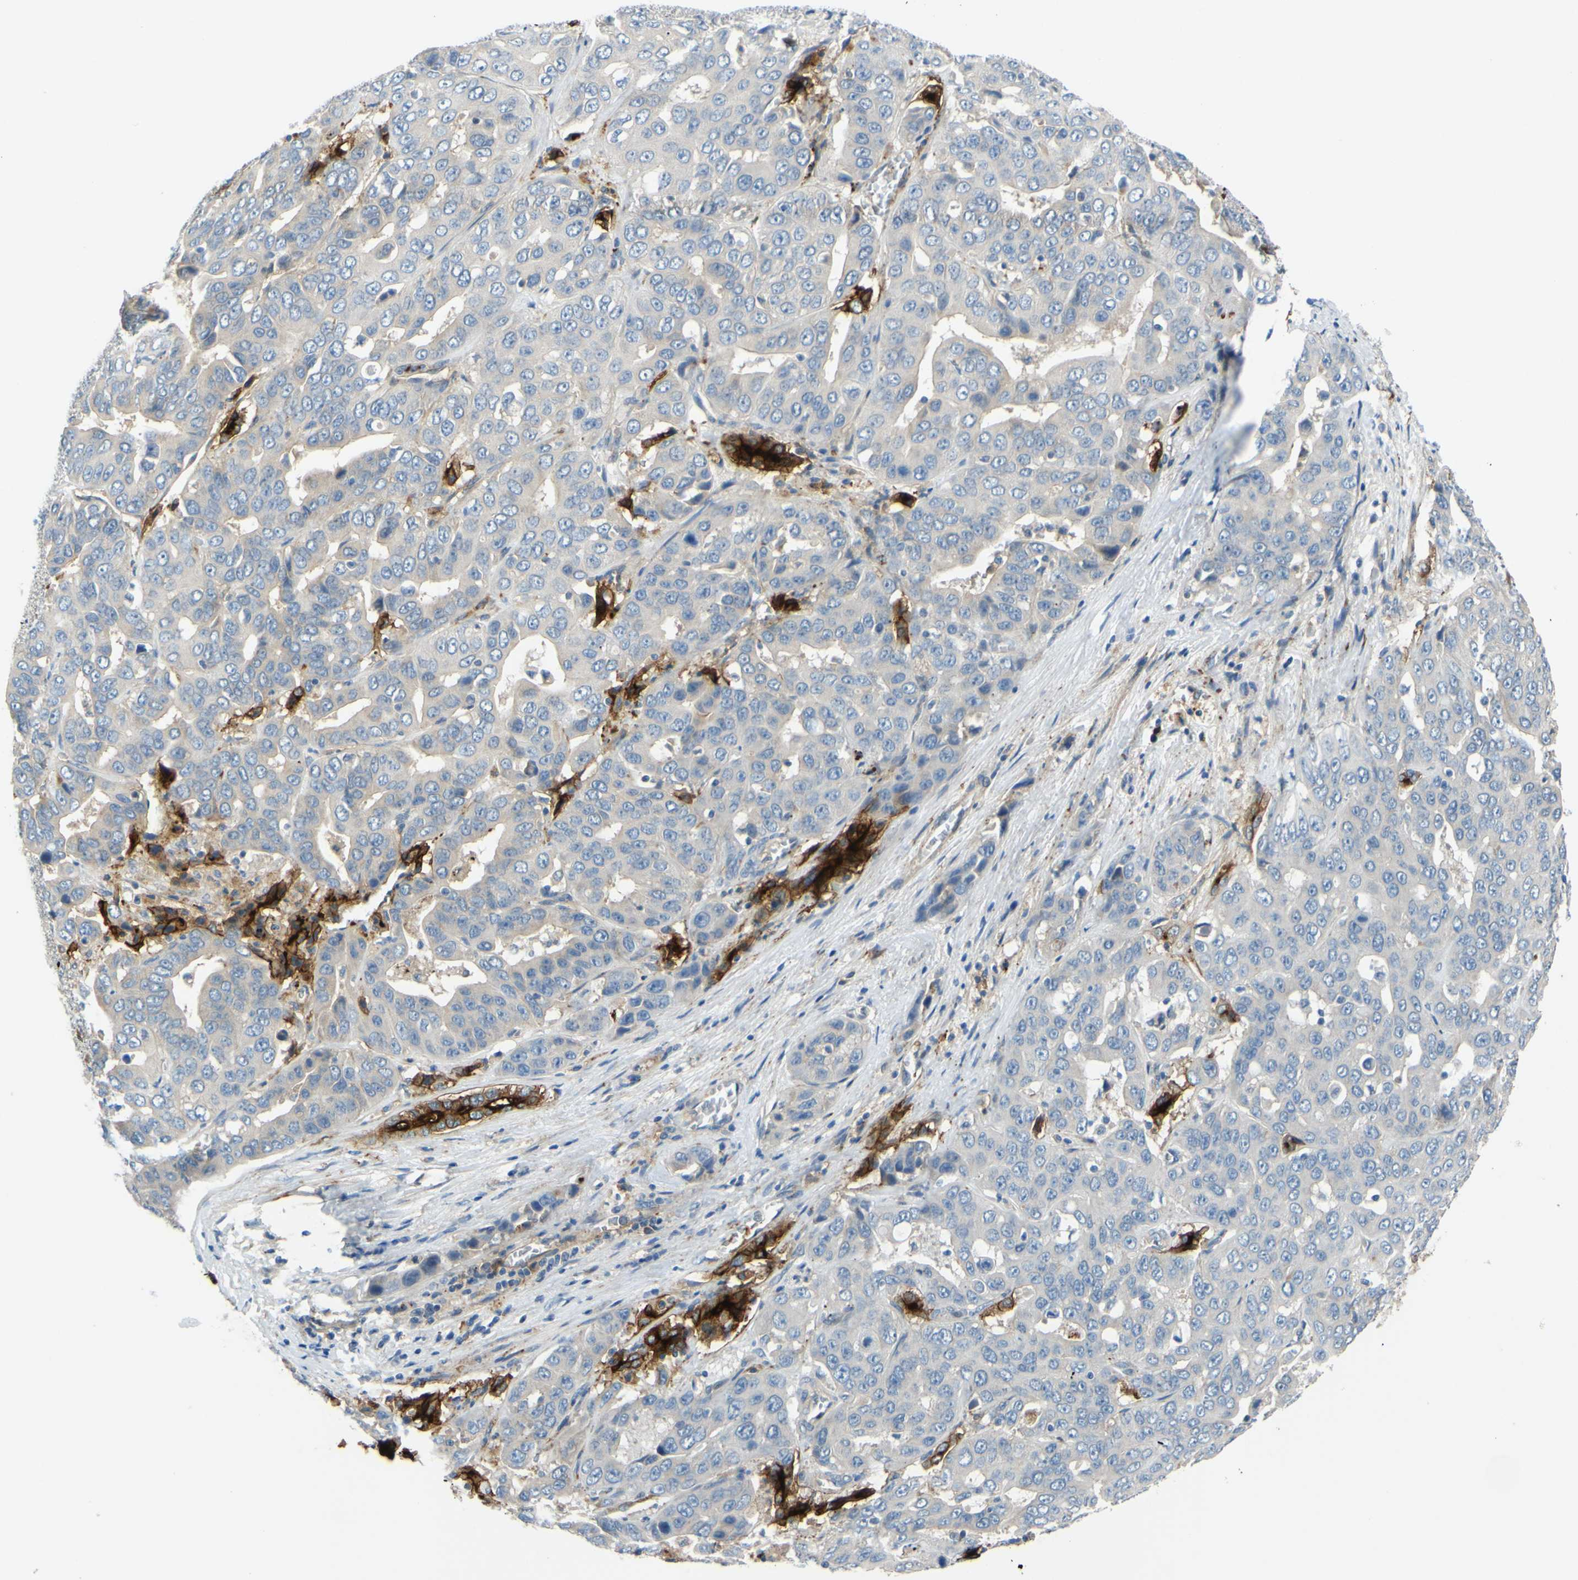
{"staining": {"intensity": "strong", "quantity": "<25%", "location": "cytoplasmic/membranous"}, "tissue": "liver cancer", "cell_type": "Tumor cells", "image_type": "cancer", "snomed": [{"axis": "morphology", "description": "Cholangiocarcinoma"}, {"axis": "topography", "description": "Liver"}], "caption": "Immunohistochemical staining of human cholangiocarcinoma (liver) reveals strong cytoplasmic/membranous protein expression in about <25% of tumor cells.", "gene": "ARHGAP1", "patient": {"sex": "female", "age": 52}}